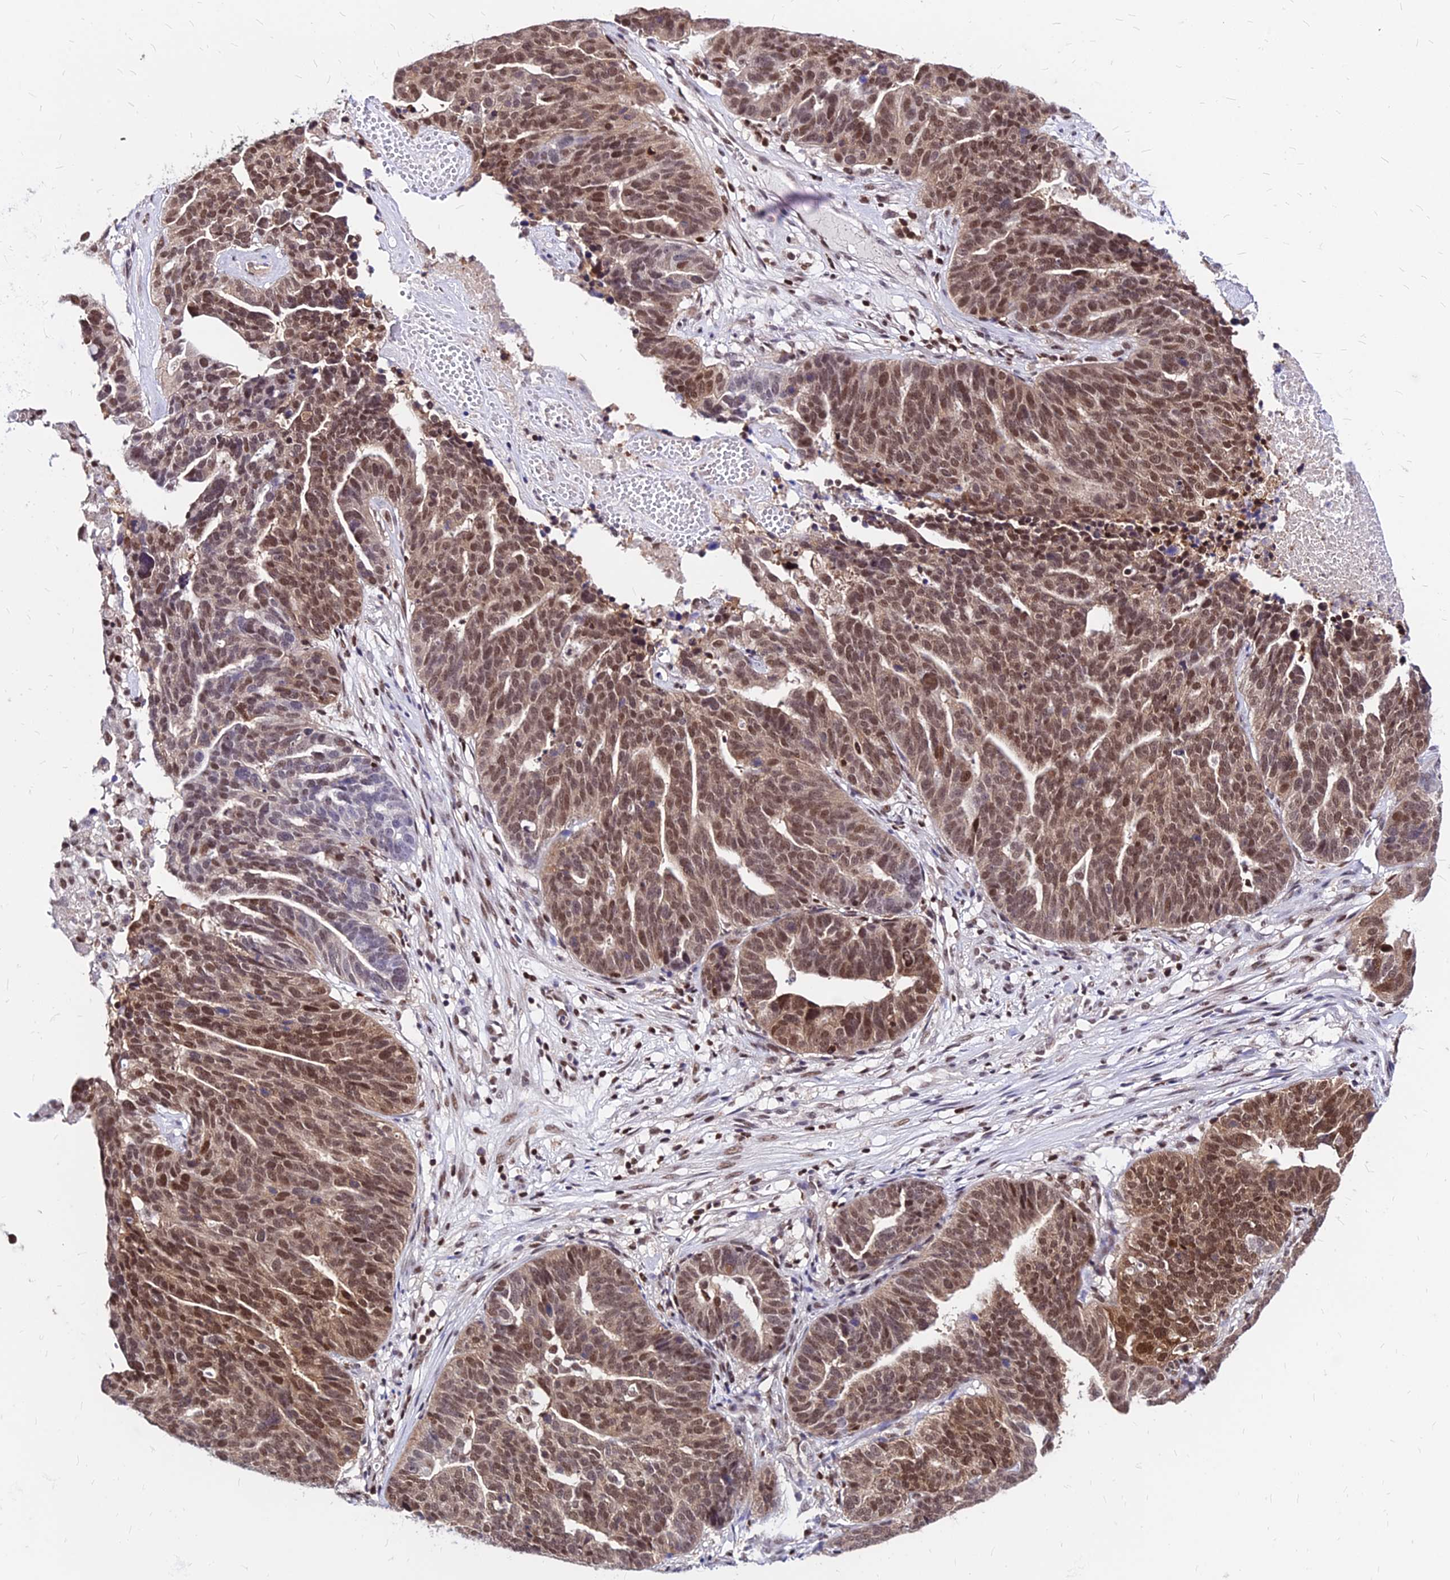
{"staining": {"intensity": "moderate", "quantity": ">75%", "location": "nuclear"}, "tissue": "ovarian cancer", "cell_type": "Tumor cells", "image_type": "cancer", "snomed": [{"axis": "morphology", "description": "Cystadenocarcinoma, serous, NOS"}, {"axis": "topography", "description": "Ovary"}], "caption": "An image showing moderate nuclear staining in approximately >75% of tumor cells in ovarian cancer (serous cystadenocarcinoma), as visualized by brown immunohistochemical staining.", "gene": "PAXX", "patient": {"sex": "female", "age": 59}}